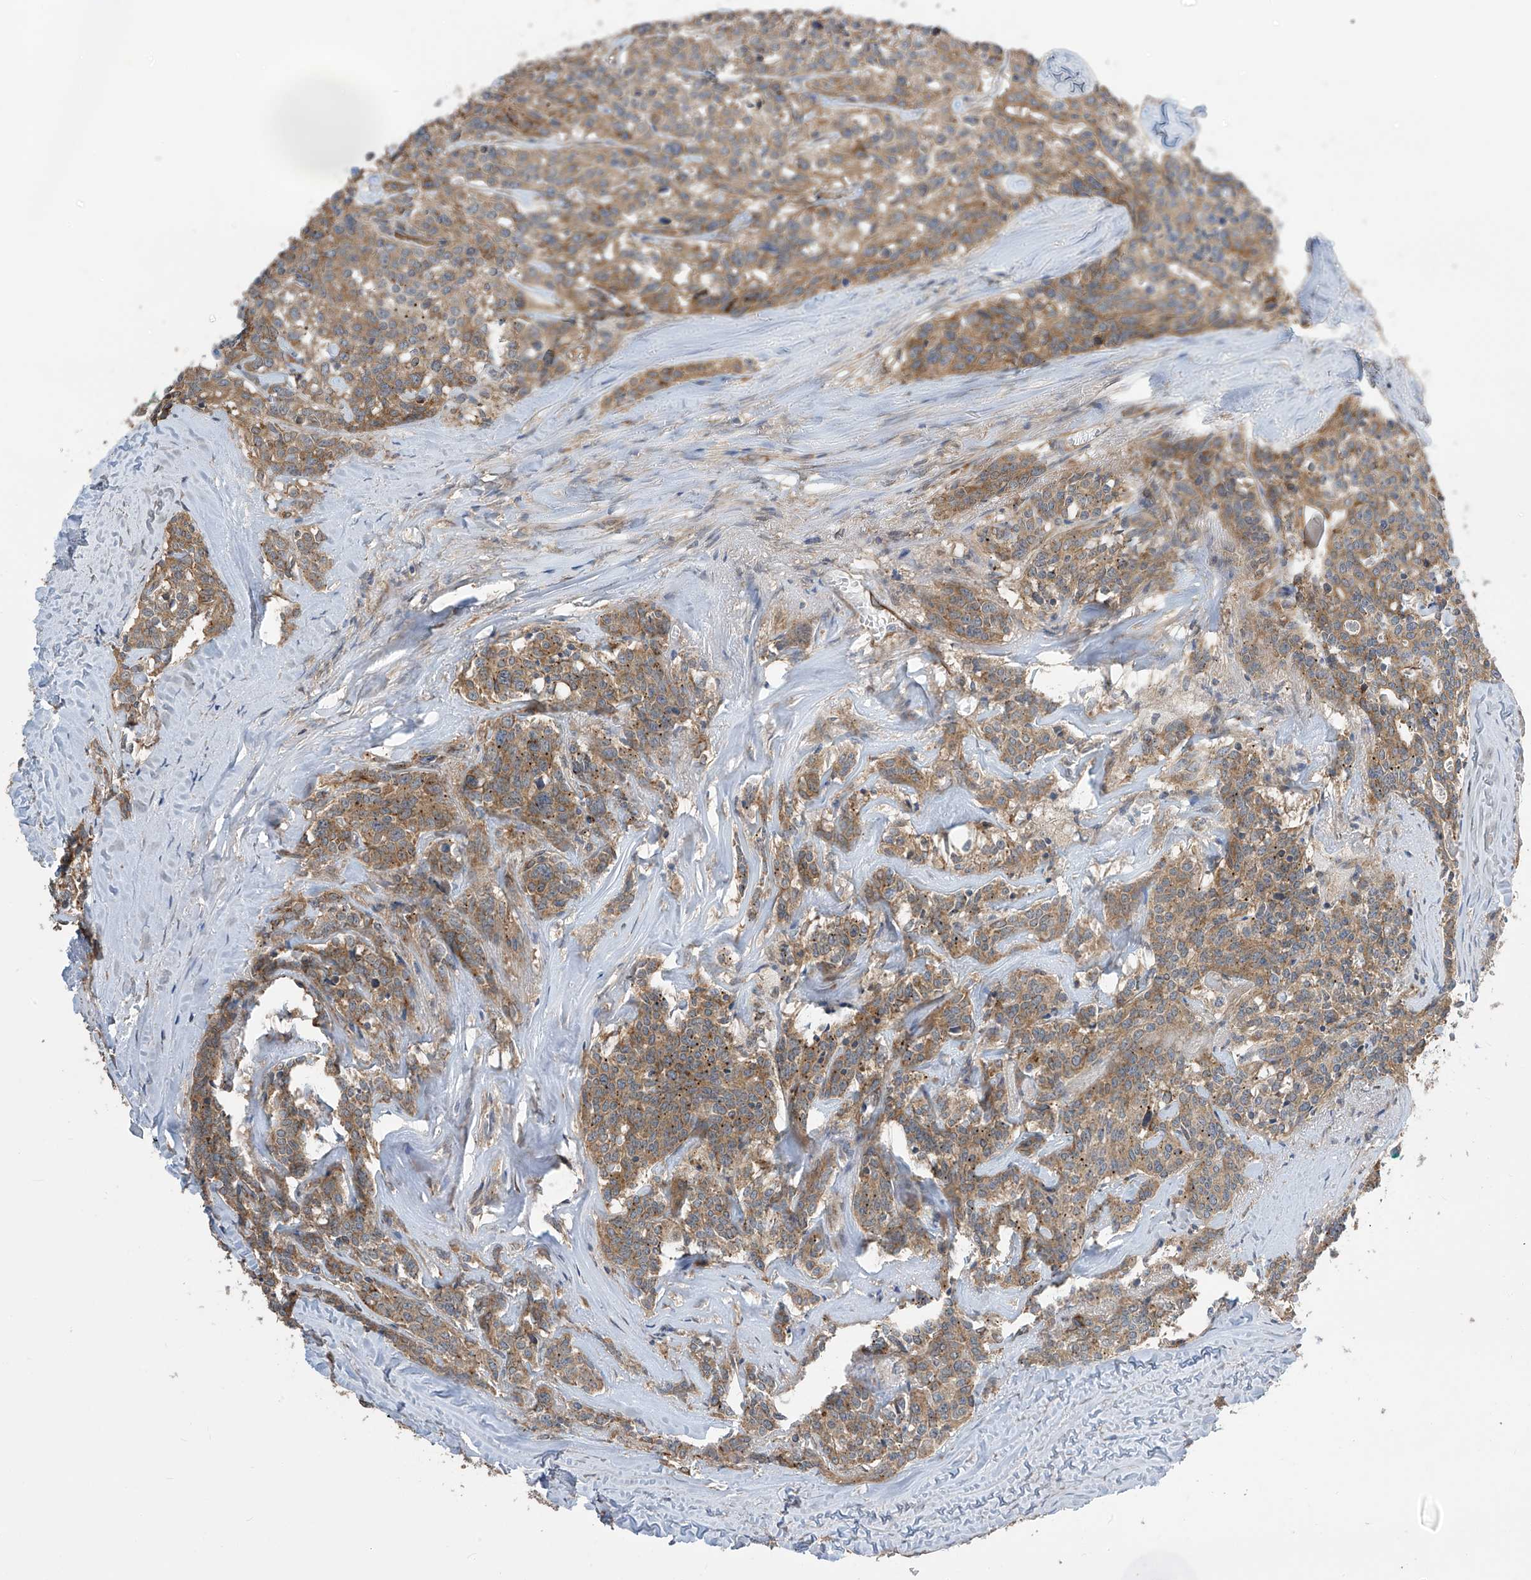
{"staining": {"intensity": "moderate", "quantity": ">75%", "location": "cytoplasmic/membranous"}, "tissue": "carcinoid", "cell_type": "Tumor cells", "image_type": "cancer", "snomed": [{"axis": "morphology", "description": "Carcinoid, malignant, NOS"}, {"axis": "topography", "description": "Lung"}], "caption": "Malignant carcinoid stained for a protein (brown) reveals moderate cytoplasmic/membranous positive expression in approximately >75% of tumor cells.", "gene": "PNPT1", "patient": {"sex": "female", "age": 46}}